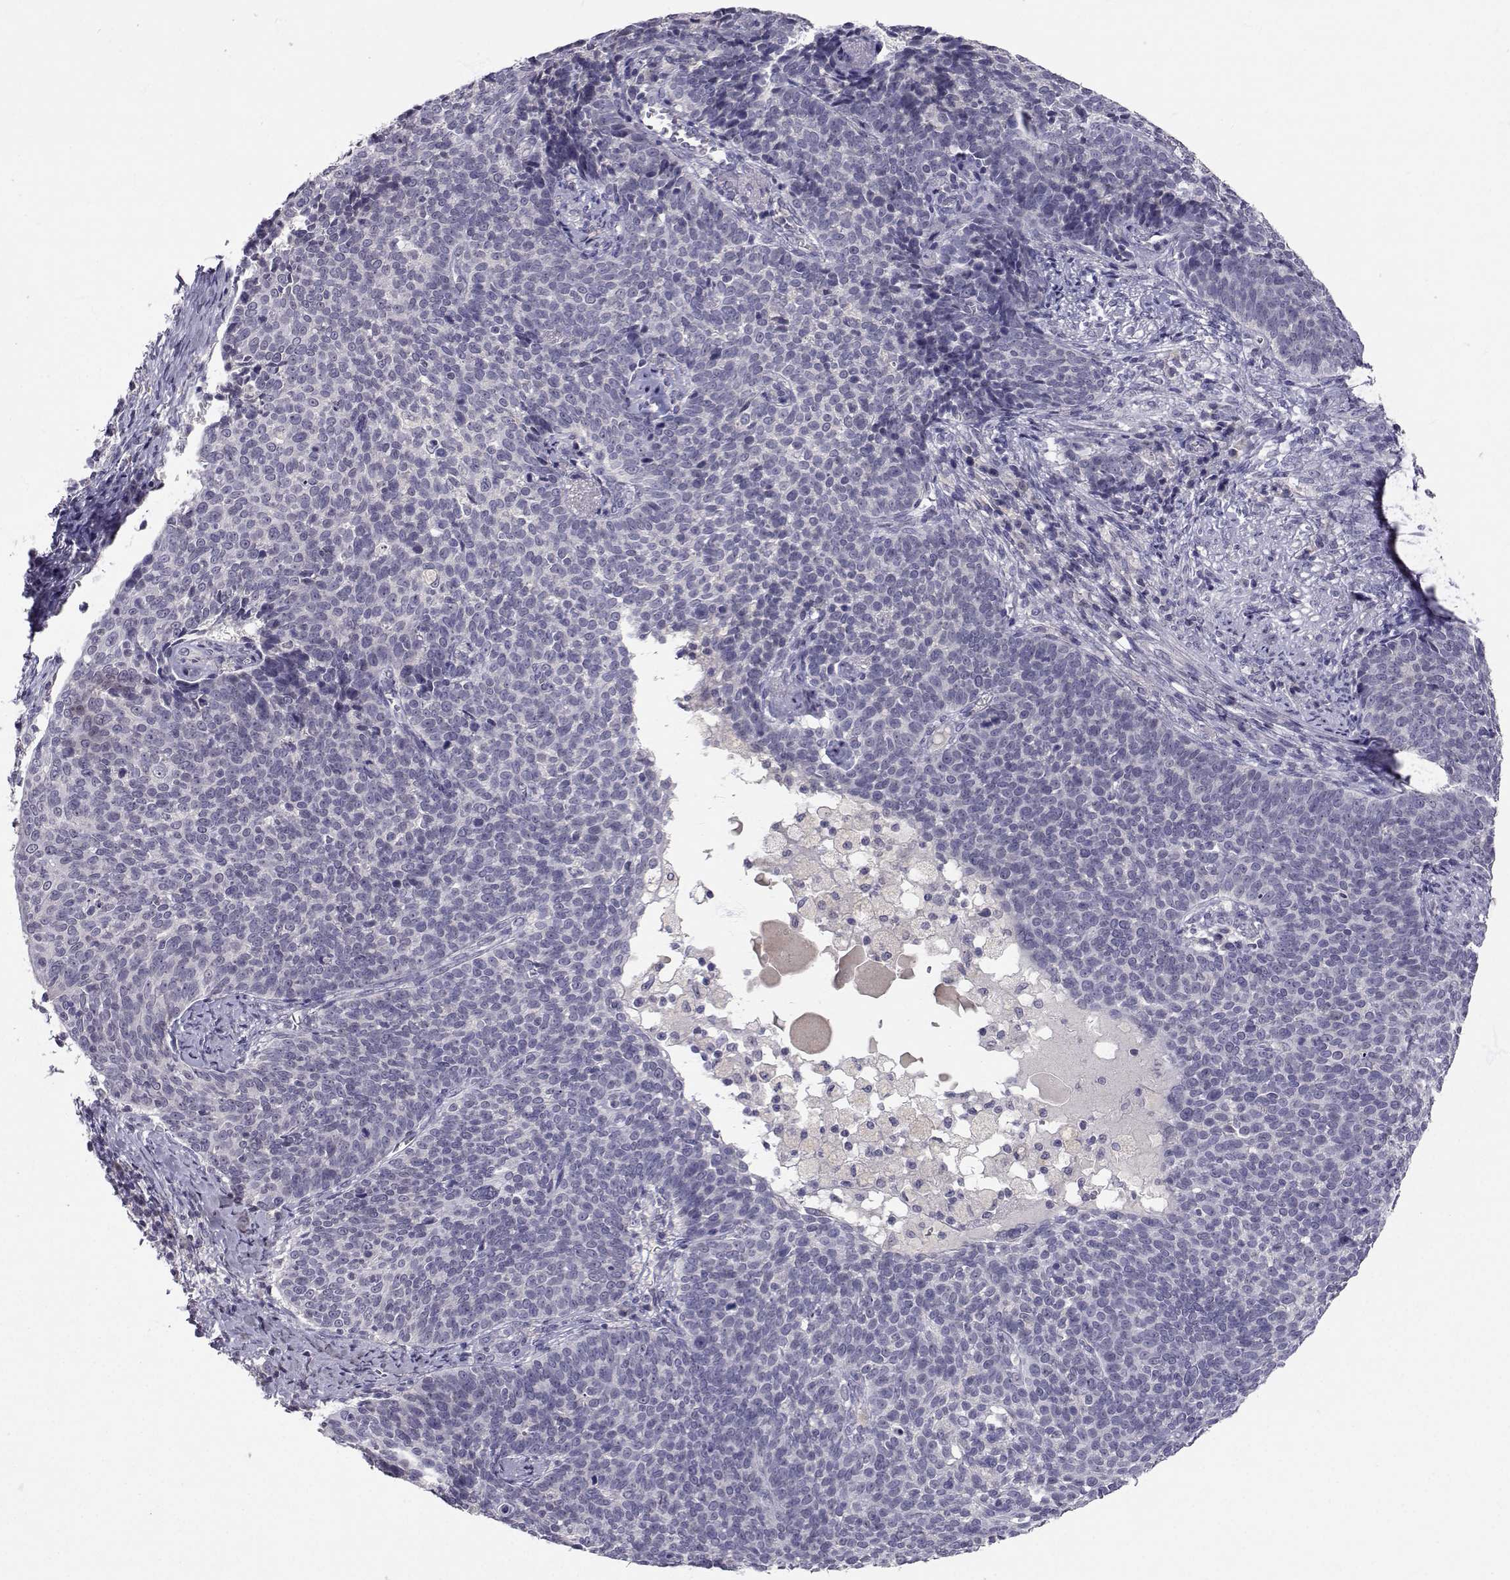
{"staining": {"intensity": "negative", "quantity": "none", "location": "none"}, "tissue": "cervical cancer", "cell_type": "Tumor cells", "image_type": "cancer", "snomed": [{"axis": "morphology", "description": "Squamous cell carcinoma, NOS"}, {"axis": "topography", "description": "Cervix"}], "caption": "IHC image of cervical squamous cell carcinoma stained for a protein (brown), which demonstrates no staining in tumor cells. (Immunohistochemistry (ihc), brightfield microscopy, high magnification).", "gene": "SLC6A3", "patient": {"sex": "female", "age": 39}}